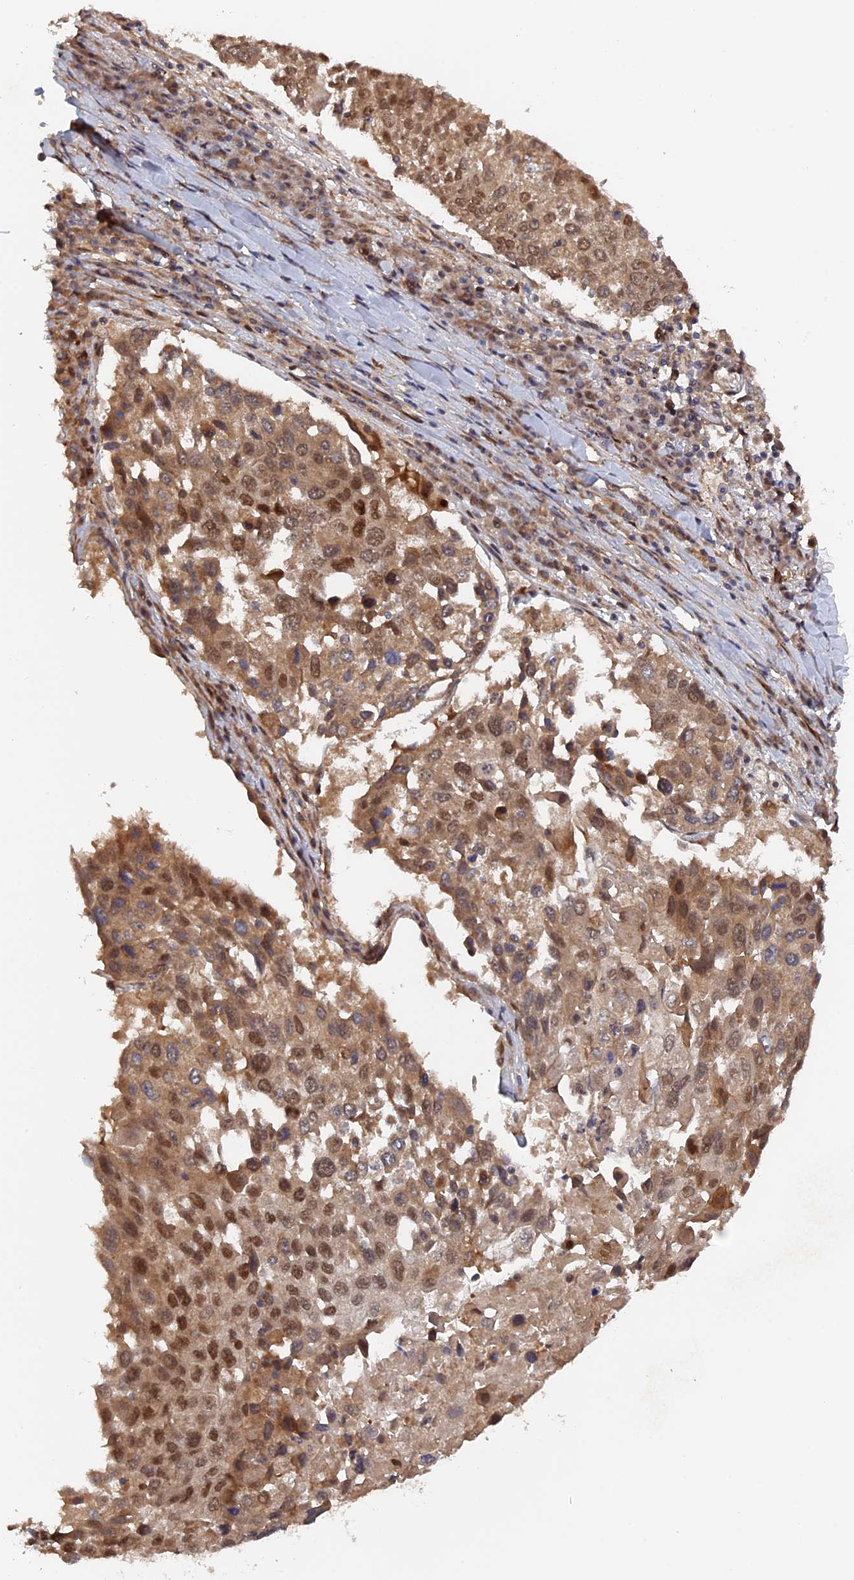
{"staining": {"intensity": "moderate", "quantity": ">75%", "location": "nuclear"}, "tissue": "lung cancer", "cell_type": "Tumor cells", "image_type": "cancer", "snomed": [{"axis": "morphology", "description": "Squamous cell carcinoma, NOS"}, {"axis": "topography", "description": "Lung"}], "caption": "Brown immunohistochemical staining in lung squamous cell carcinoma exhibits moderate nuclear positivity in about >75% of tumor cells. (DAB IHC with brightfield microscopy, high magnification).", "gene": "ELOVL6", "patient": {"sex": "male", "age": 65}}